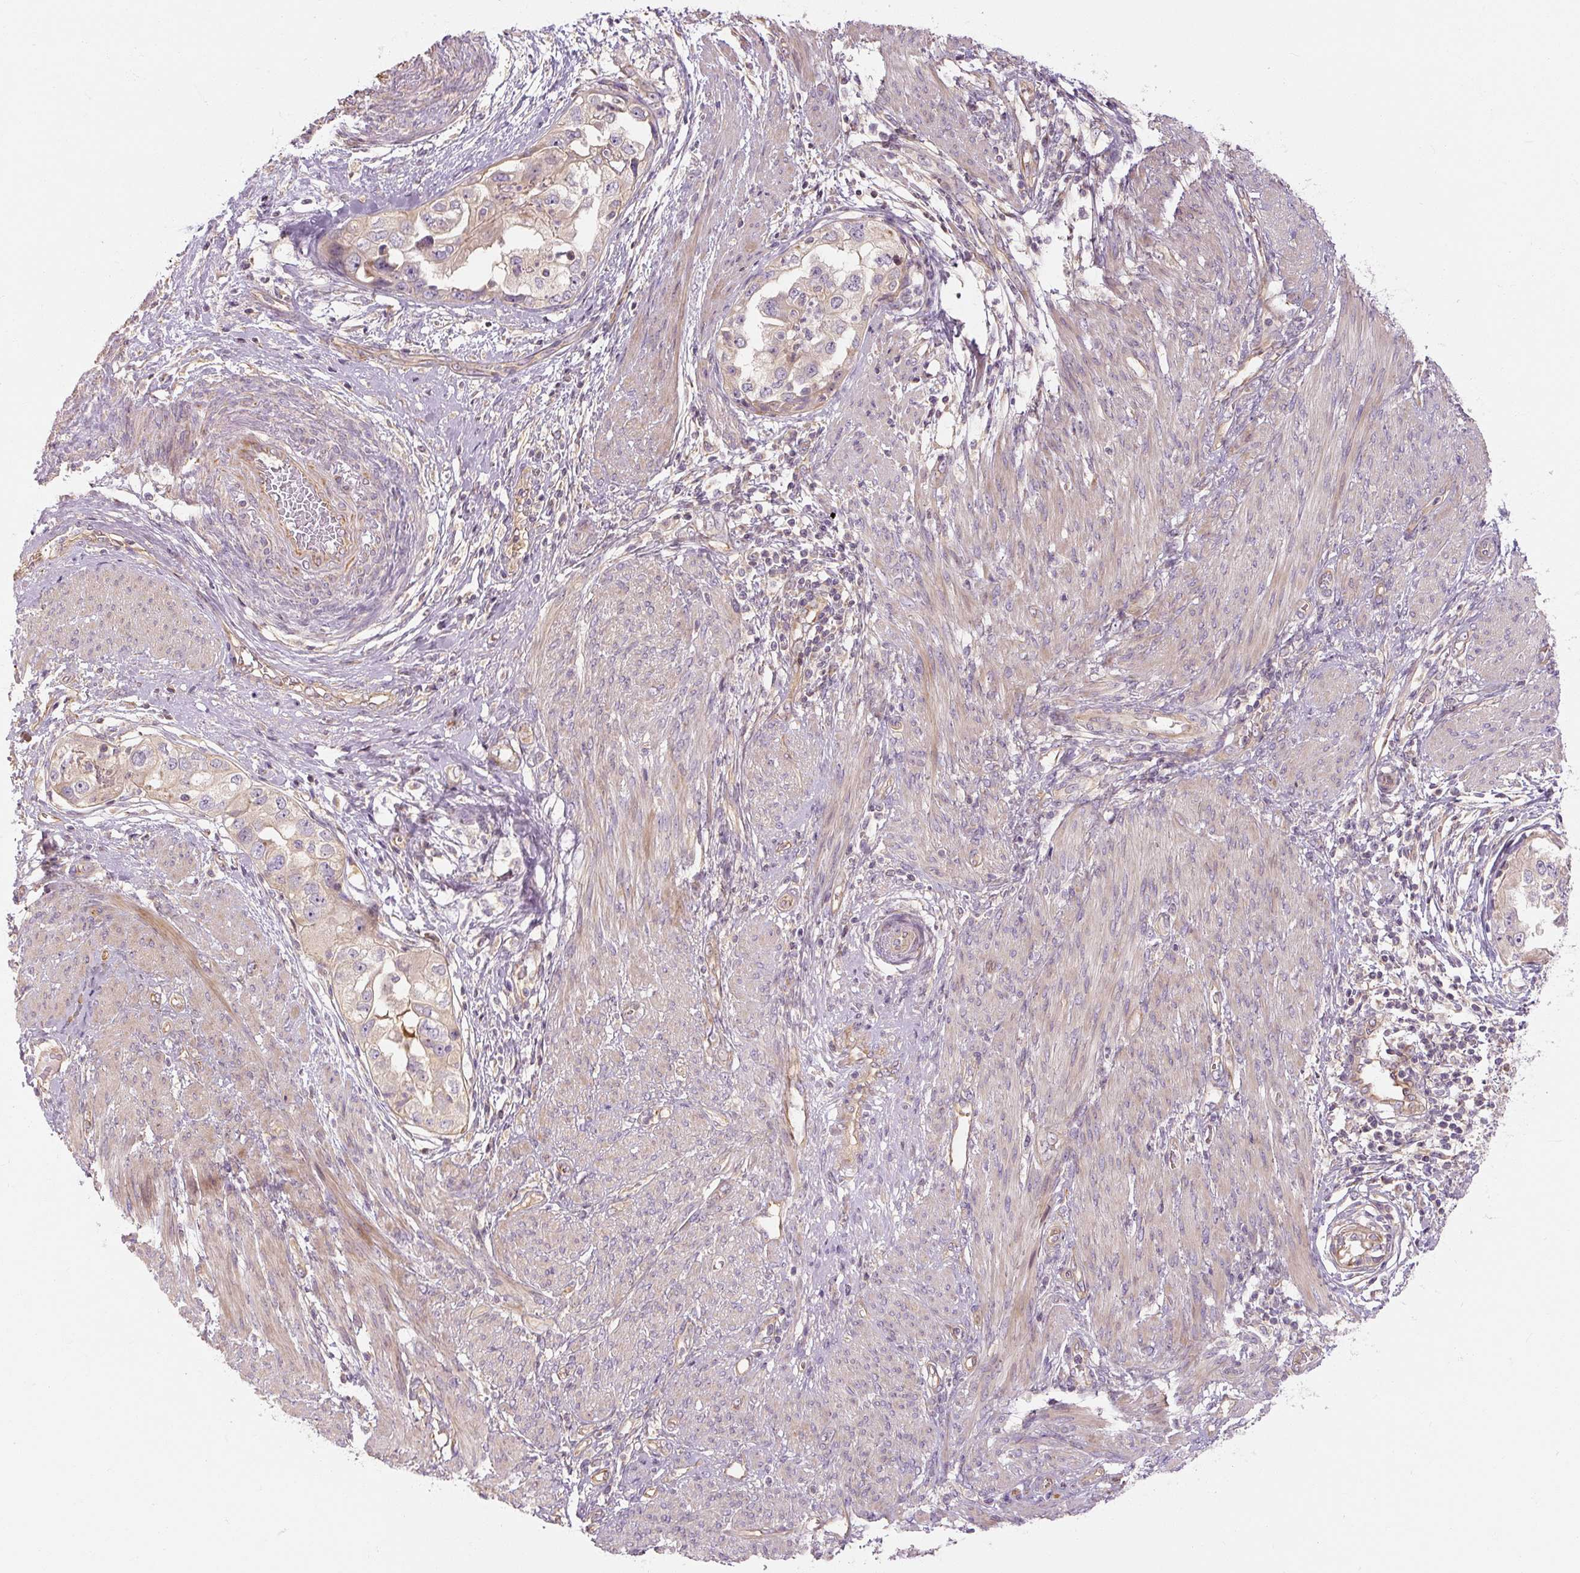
{"staining": {"intensity": "weak", "quantity": ">75%", "location": "cytoplasmic/membranous"}, "tissue": "endometrial cancer", "cell_type": "Tumor cells", "image_type": "cancer", "snomed": [{"axis": "morphology", "description": "Adenocarcinoma, NOS"}, {"axis": "topography", "description": "Endometrium"}], "caption": "Protein staining exhibits weak cytoplasmic/membranous staining in approximately >75% of tumor cells in endometrial cancer.", "gene": "RB1CC1", "patient": {"sex": "female", "age": 85}}